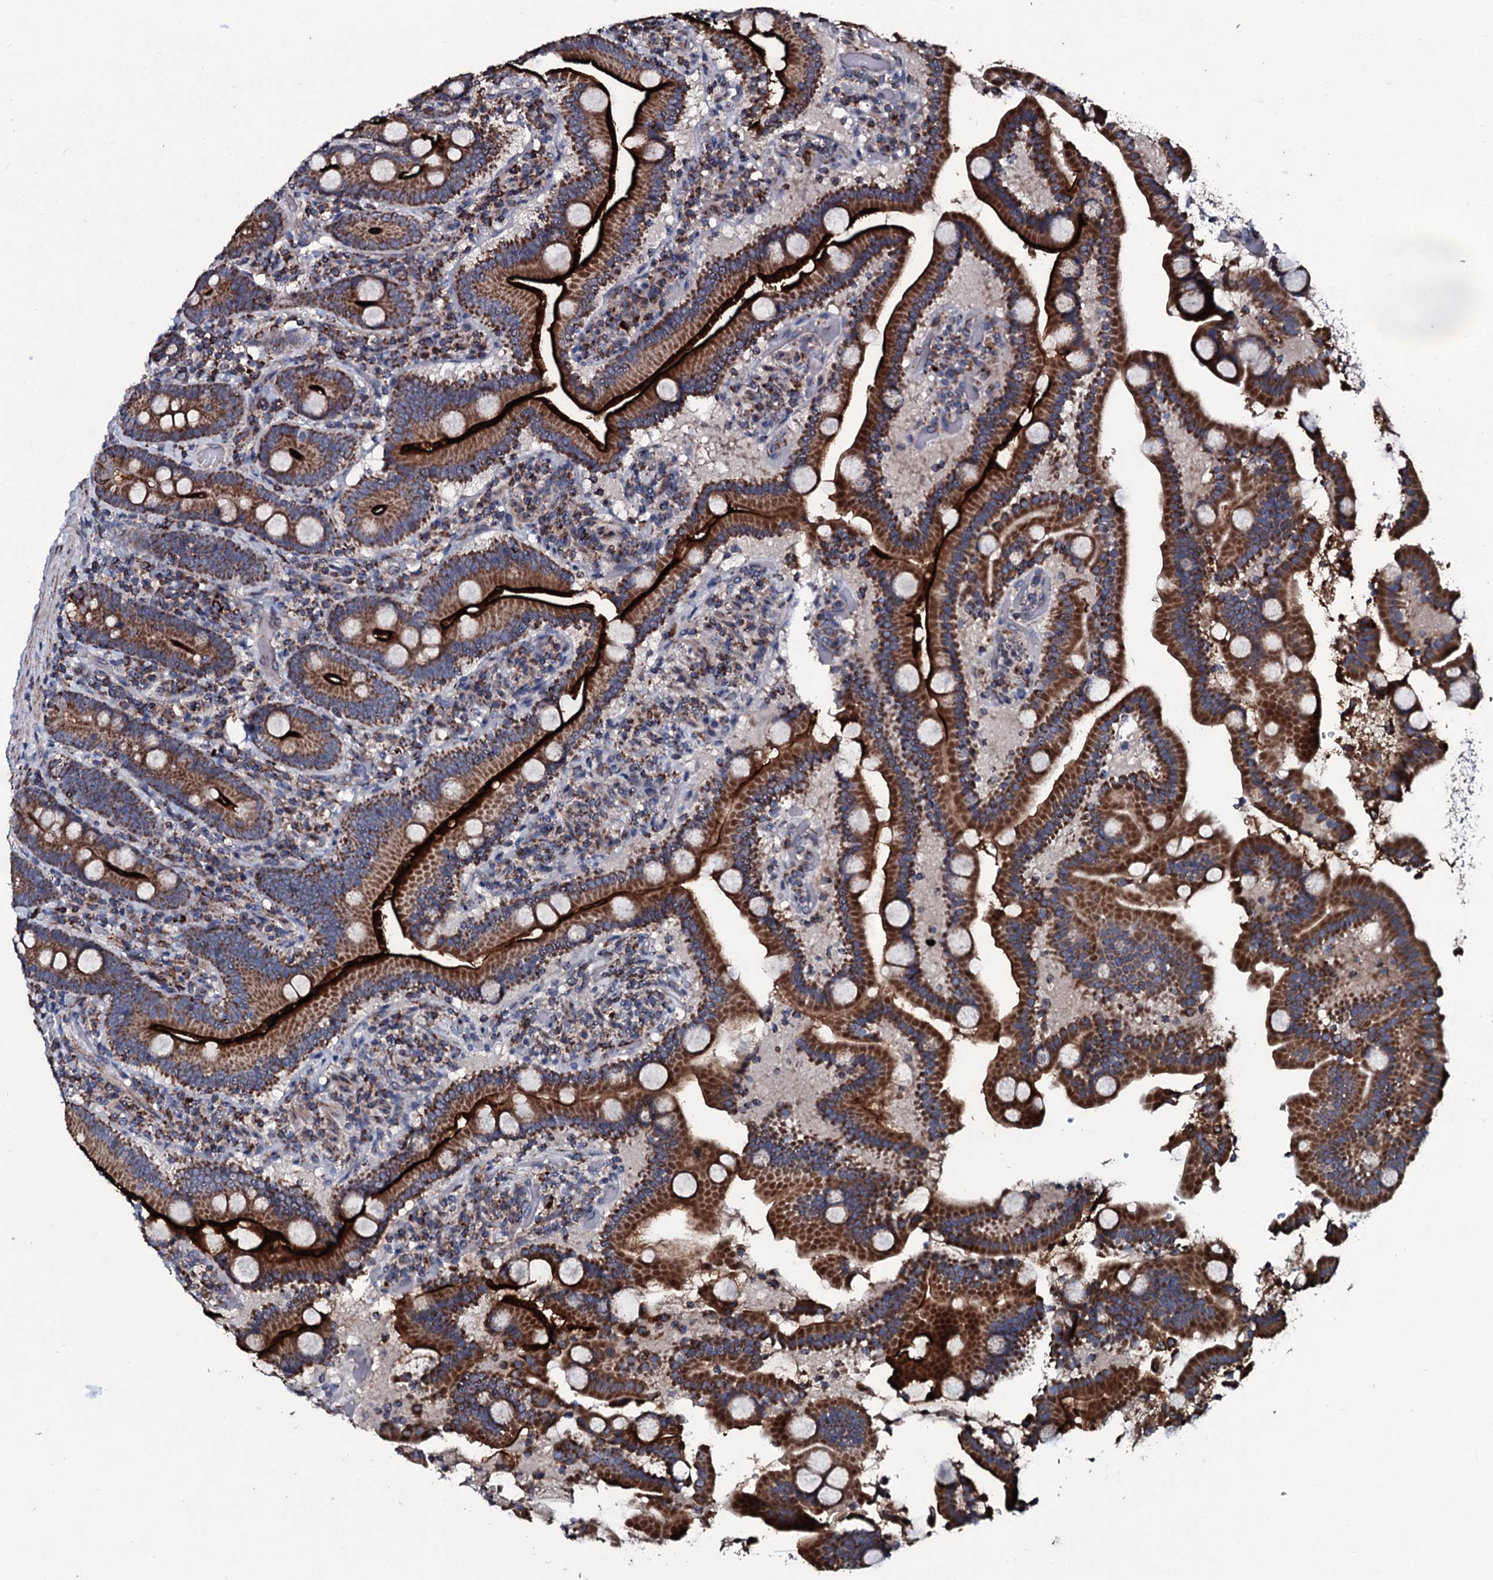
{"staining": {"intensity": "strong", "quantity": ">75%", "location": "cytoplasmic/membranous"}, "tissue": "duodenum", "cell_type": "Glandular cells", "image_type": "normal", "snomed": [{"axis": "morphology", "description": "Normal tissue, NOS"}, {"axis": "topography", "description": "Duodenum"}], "caption": "Strong cytoplasmic/membranous protein staining is present in about >75% of glandular cells in duodenum. (Brightfield microscopy of DAB IHC at high magnification).", "gene": "DYNC2I2", "patient": {"sex": "male", "age": 55}}